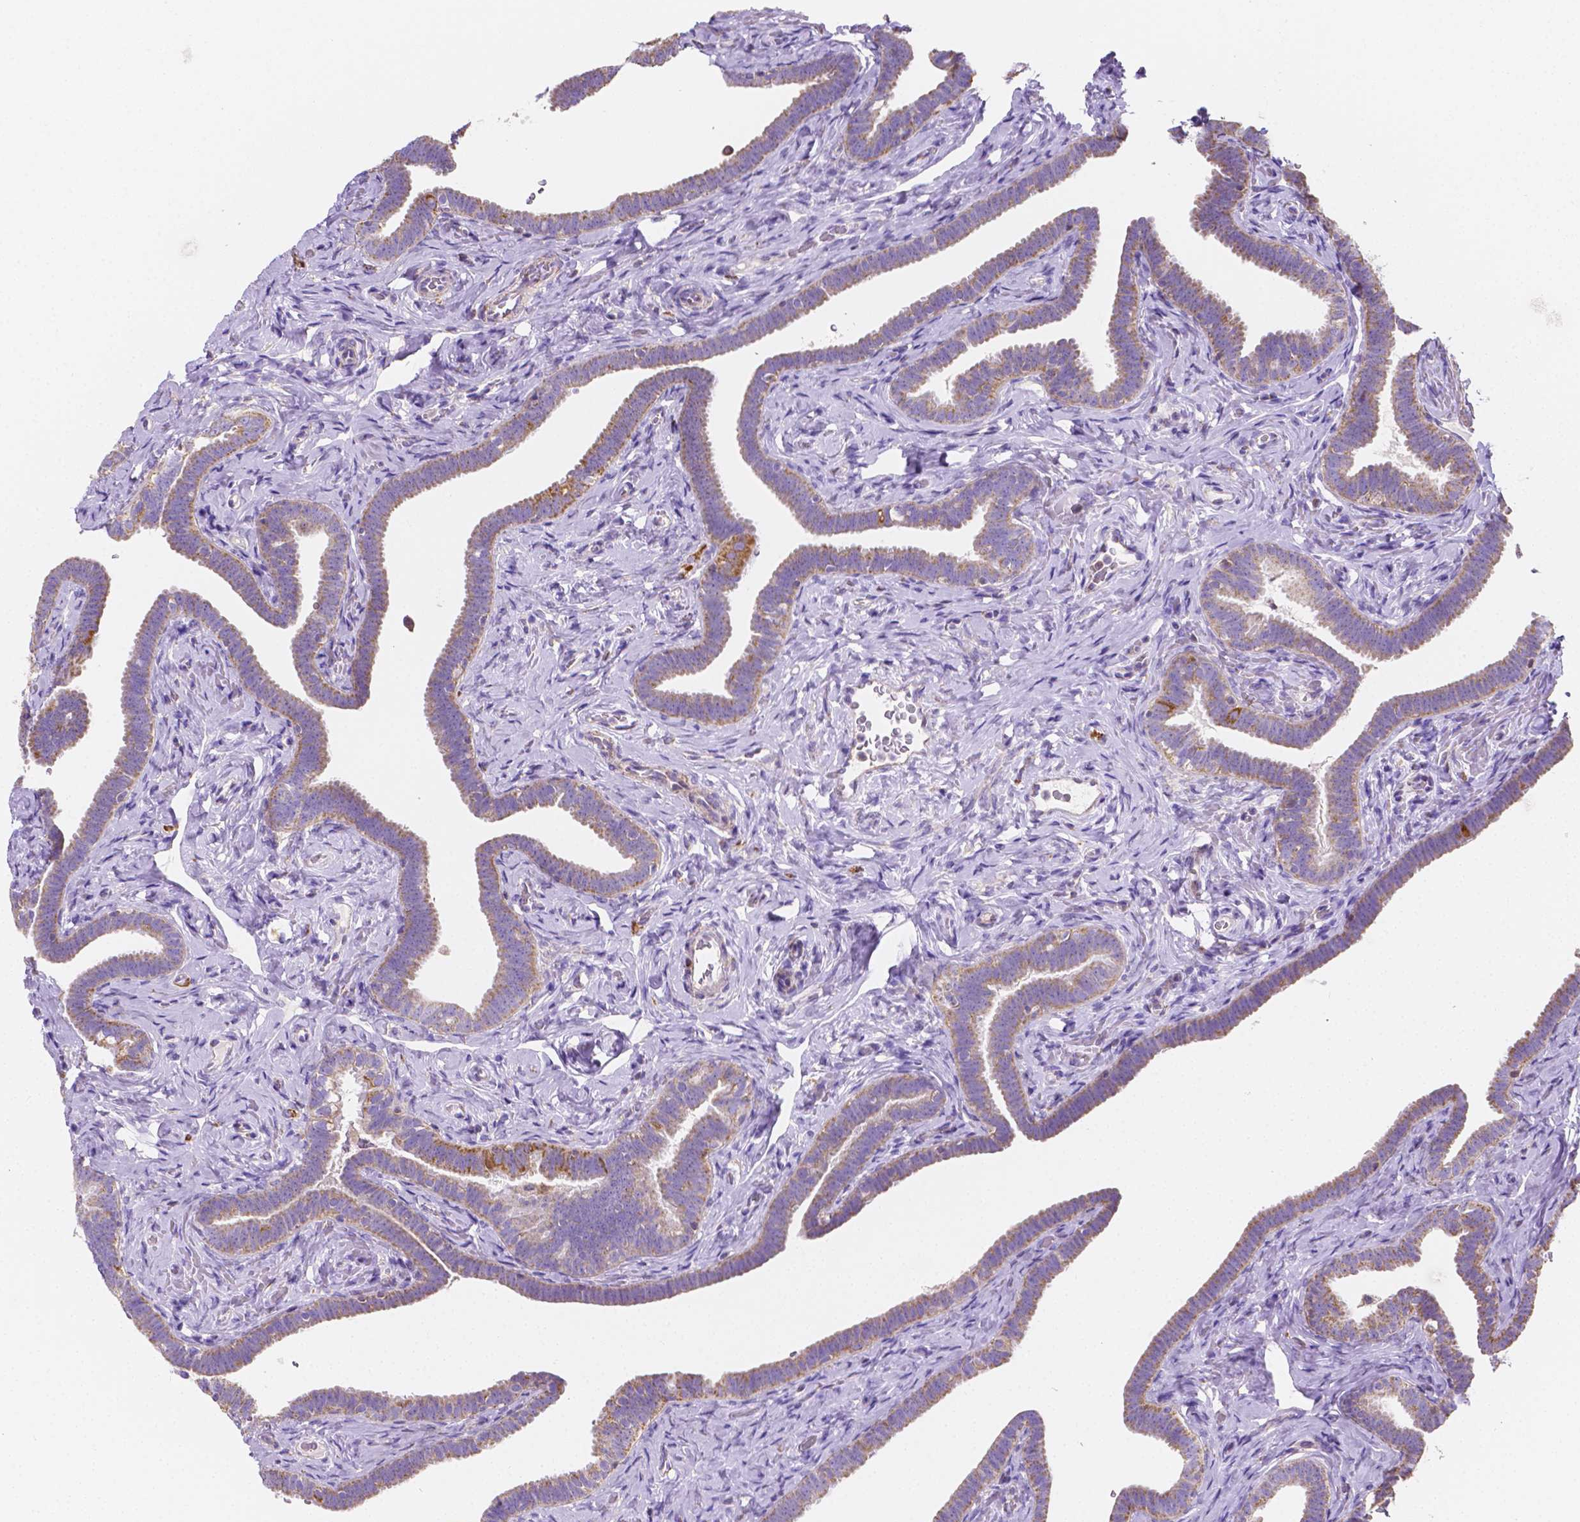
{"staining": {"intensity": "moderate", "quantity": "25%-75%", "location": "cytoplasmic/membranous"}, "tissue": "fallopian tube", "cell_type": "Glandular cells", "image_type": "normal", "snomed": [{"axis": "morphology", "description": "Normal tissue, NOS"}, {"axis": "topography", "description": "Fallopian tube"}], "caption": "High-magnification brightfield microscopy of benign fallopian tube stained with DAB (brown) and counterstained with hematoxylin (blue). glandular cells exhibit moderate cytoplasmic/membranous positivity is identified in approximately25%-75% of cells.", "gene": "SGTB", "patient": {"sex": "female", "age": 69}}